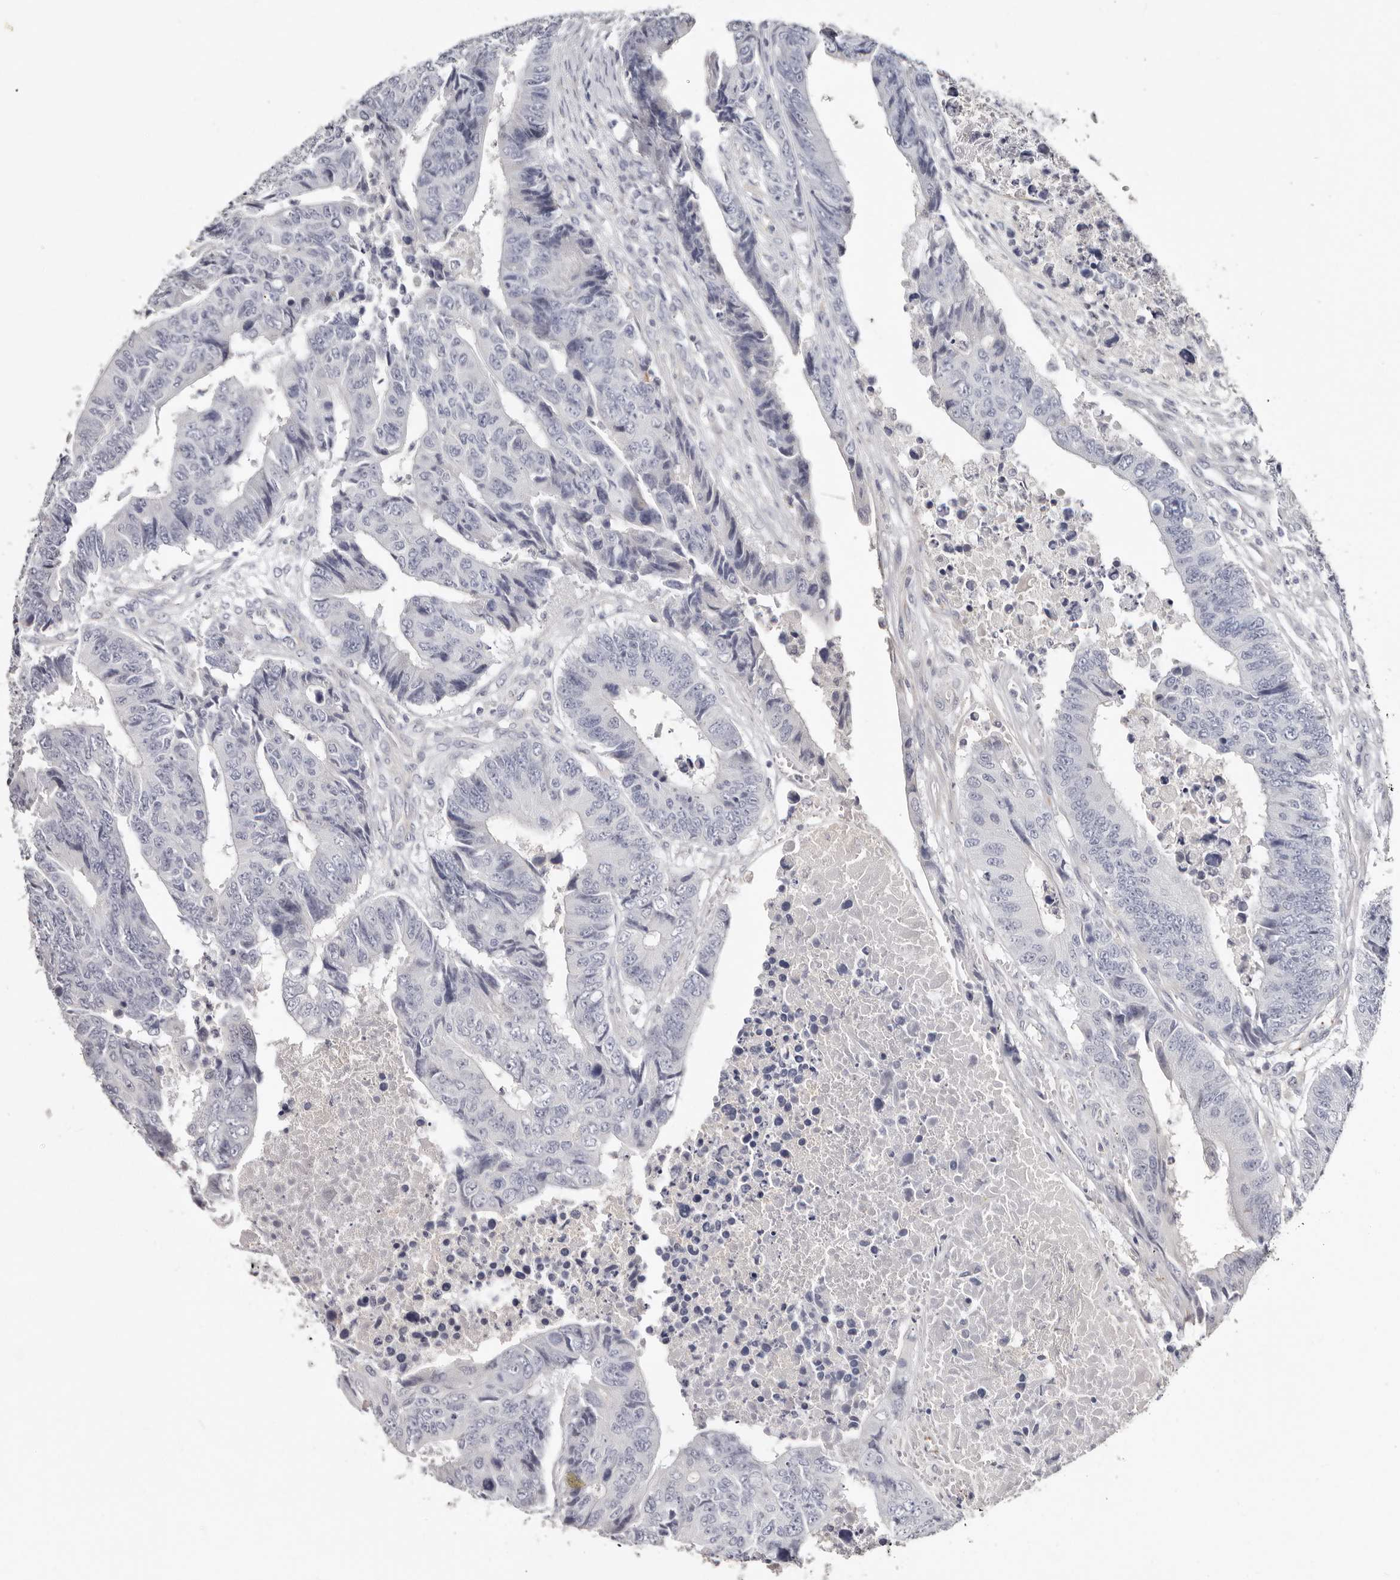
{"staining": {"intensity": "negative", "quantity": "none", "location": "none"}, "tissue": "colorectal cancer", "cell_type": "Tumor cells", "image_type": "cancer", "snomed": [{"axis": "morphology", "description": "Adenocarcinoma, NOS"}, {"axis": "topography", "description": "Rectum"}], "caption": "This is an immunohistochemistry (IHC) histopathology image of human colorectal cancer (adenocarcinoma). There is no positivity in tumor cells.", "gene": "PKDCC", "patient": {"sex": "male", "age": 84}}